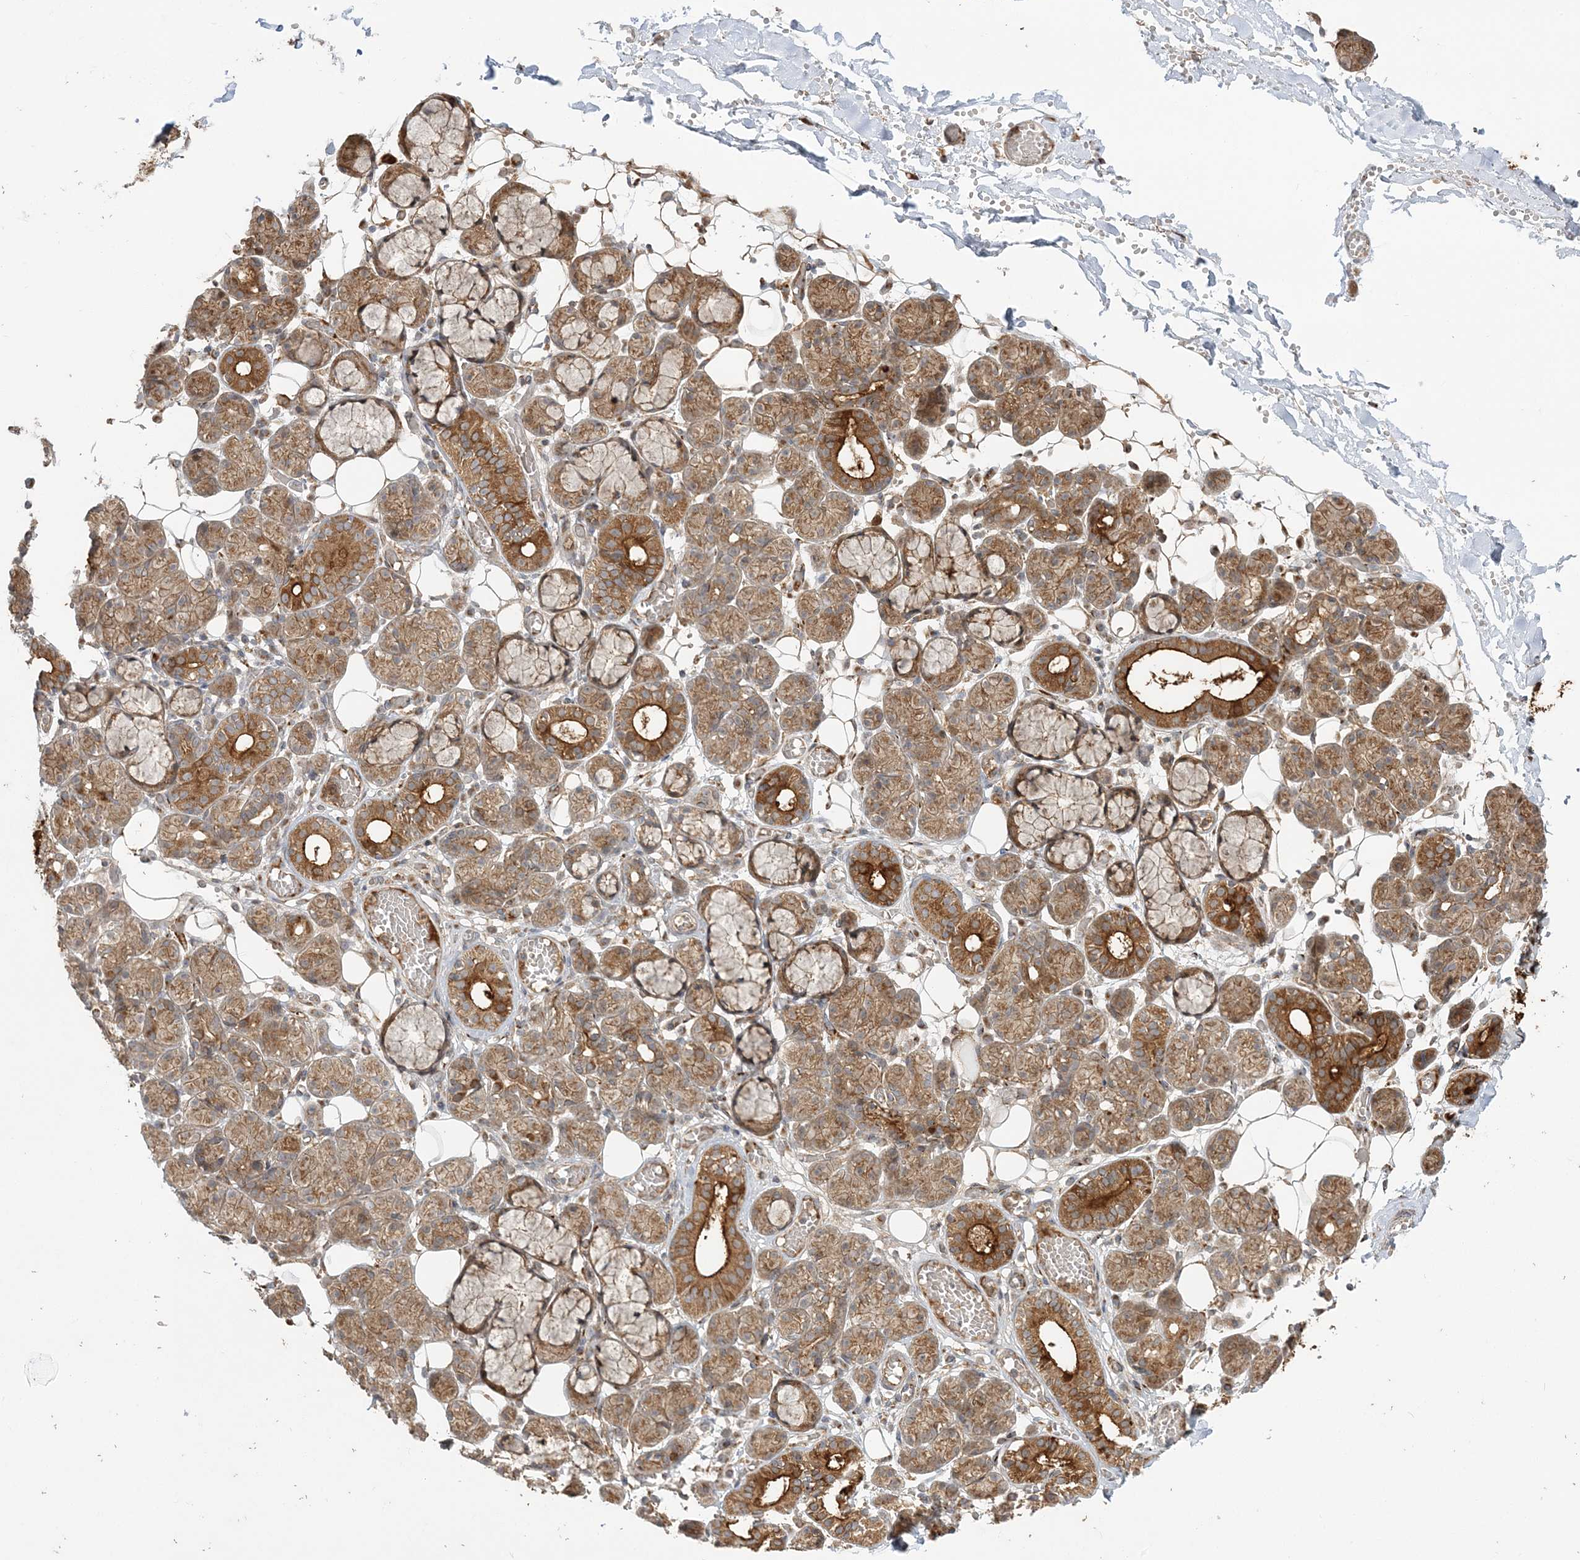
{"staining": {"intensity": "moderate", "quantity": "25%-75%", "location": "cytoplasmic/membranous"}, "tissue": "salivary gland", "cell_type": "Glandular cells", "image_type": "normal", "snomed": [{"axis": "morphology", "description": "Normal tissue, NOS"}, {"axis": "topography", "description": "Salivary gland"}], "caption": "Protein positivity by immunohistochemistry demonstrates moderate cytoplasmic/membranous positivity in about 25%-75% of glandular cells in unremarkable salivary gland.", "gene": "ABCC3", "patient": {"sex": "male", "age": 63}}